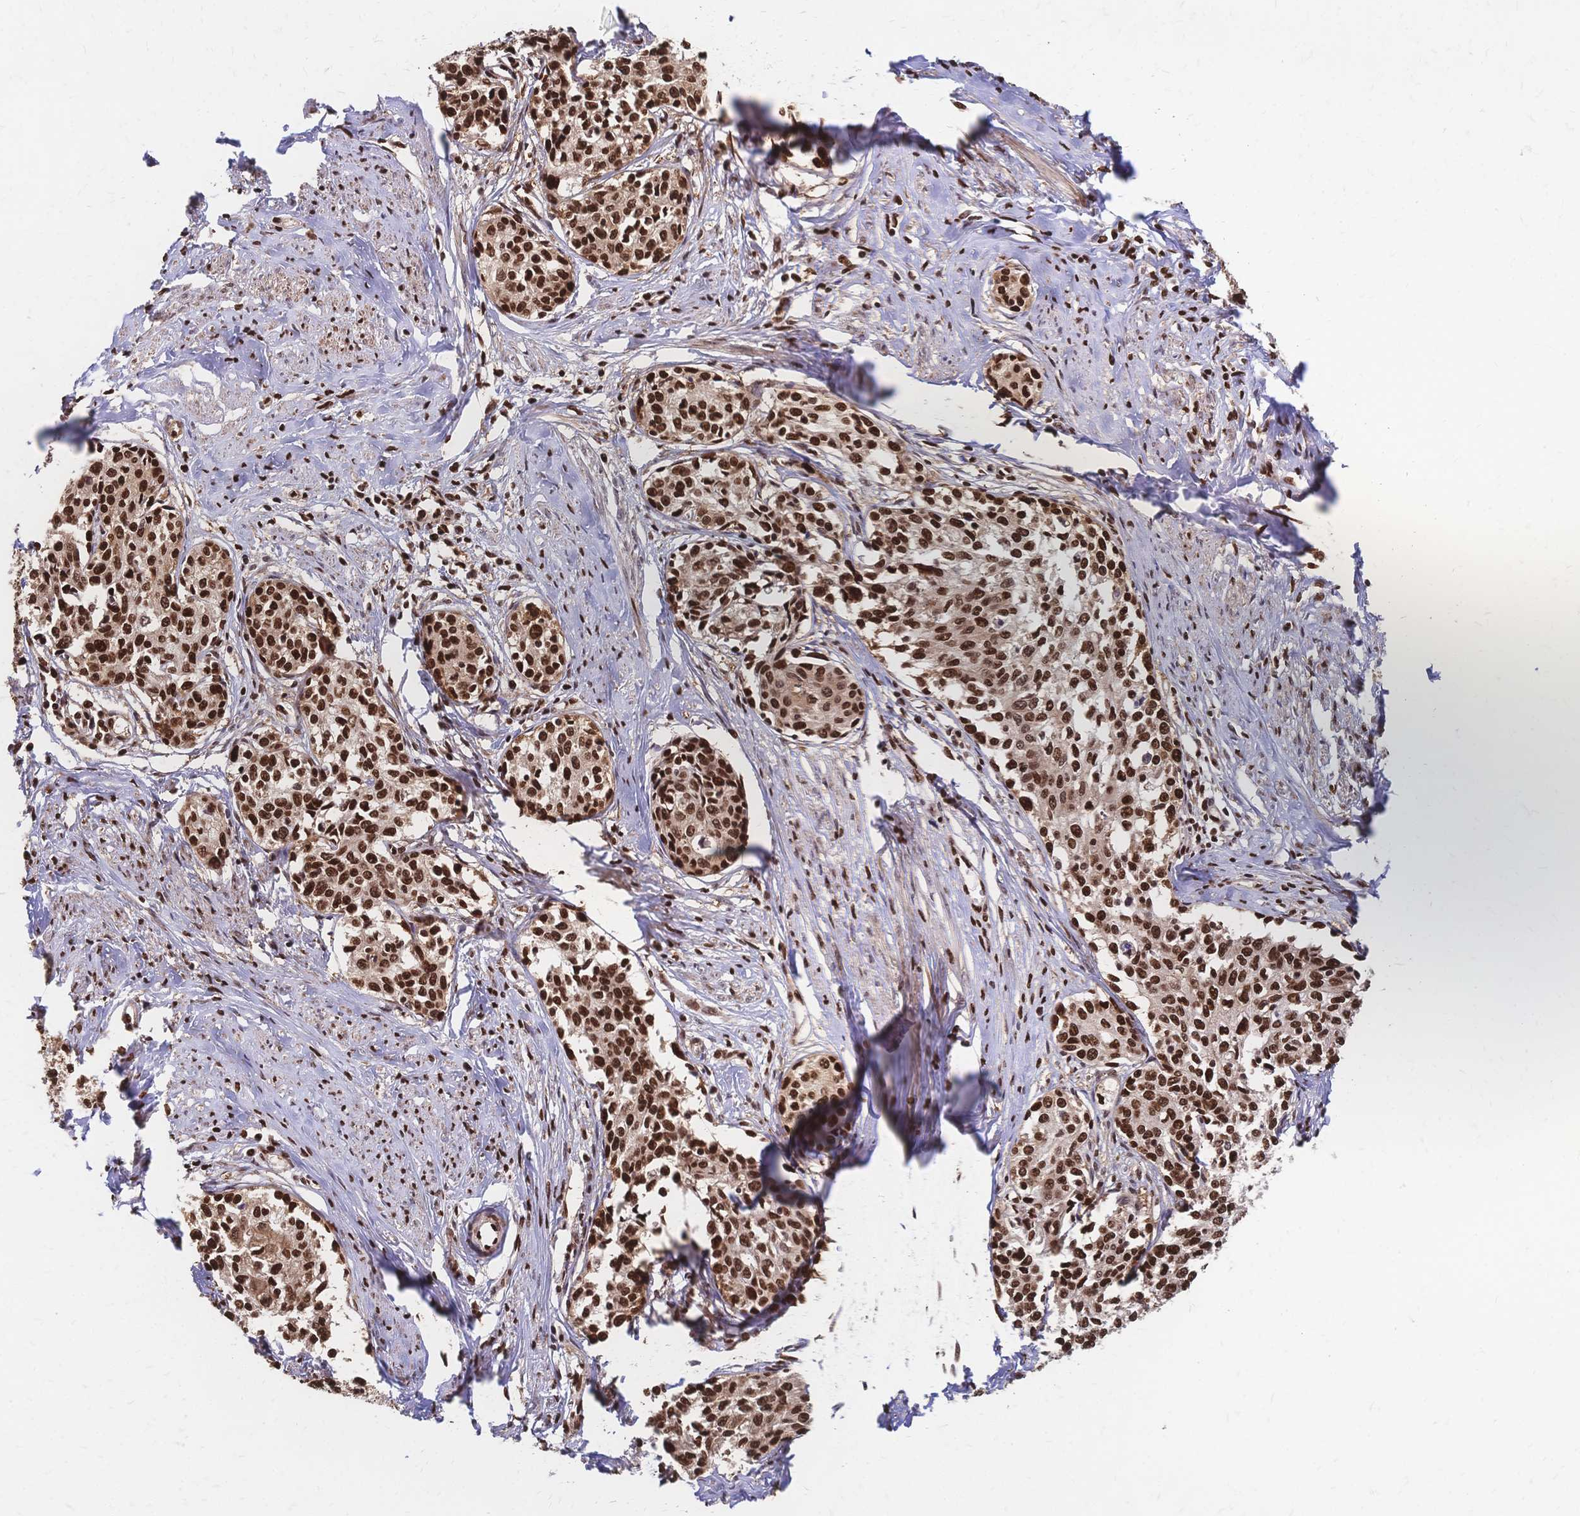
{"staining": {"intensity": "strong", "quantity": ">75%", "location": "nuclear"}, "tissue": "cervical cancer", "cell_type": "Tumor cells", "image_type": "cancer", "snomed": [{"axis": "morphology", "description": "Squamous cell carcinoma, NOS"}, {"axis": "morphology", "description": "Adenocarcinoma, NOS"}, {"axis": "topography", "description": "Cervix"}], "caption": "Brown immunohistochemical staining in cervical squamous cell carcinoma demonstrates strong nuclear positivity in approximately >75% of tumor cells. The staining was performed using DAB (3,3'-diaminobenzidine), with brown indicating positive protein expression. Nuclei are stained blue with hematoxylin.", "gene": "HDGF", "patient": {"sex": "female", "age": 52}}